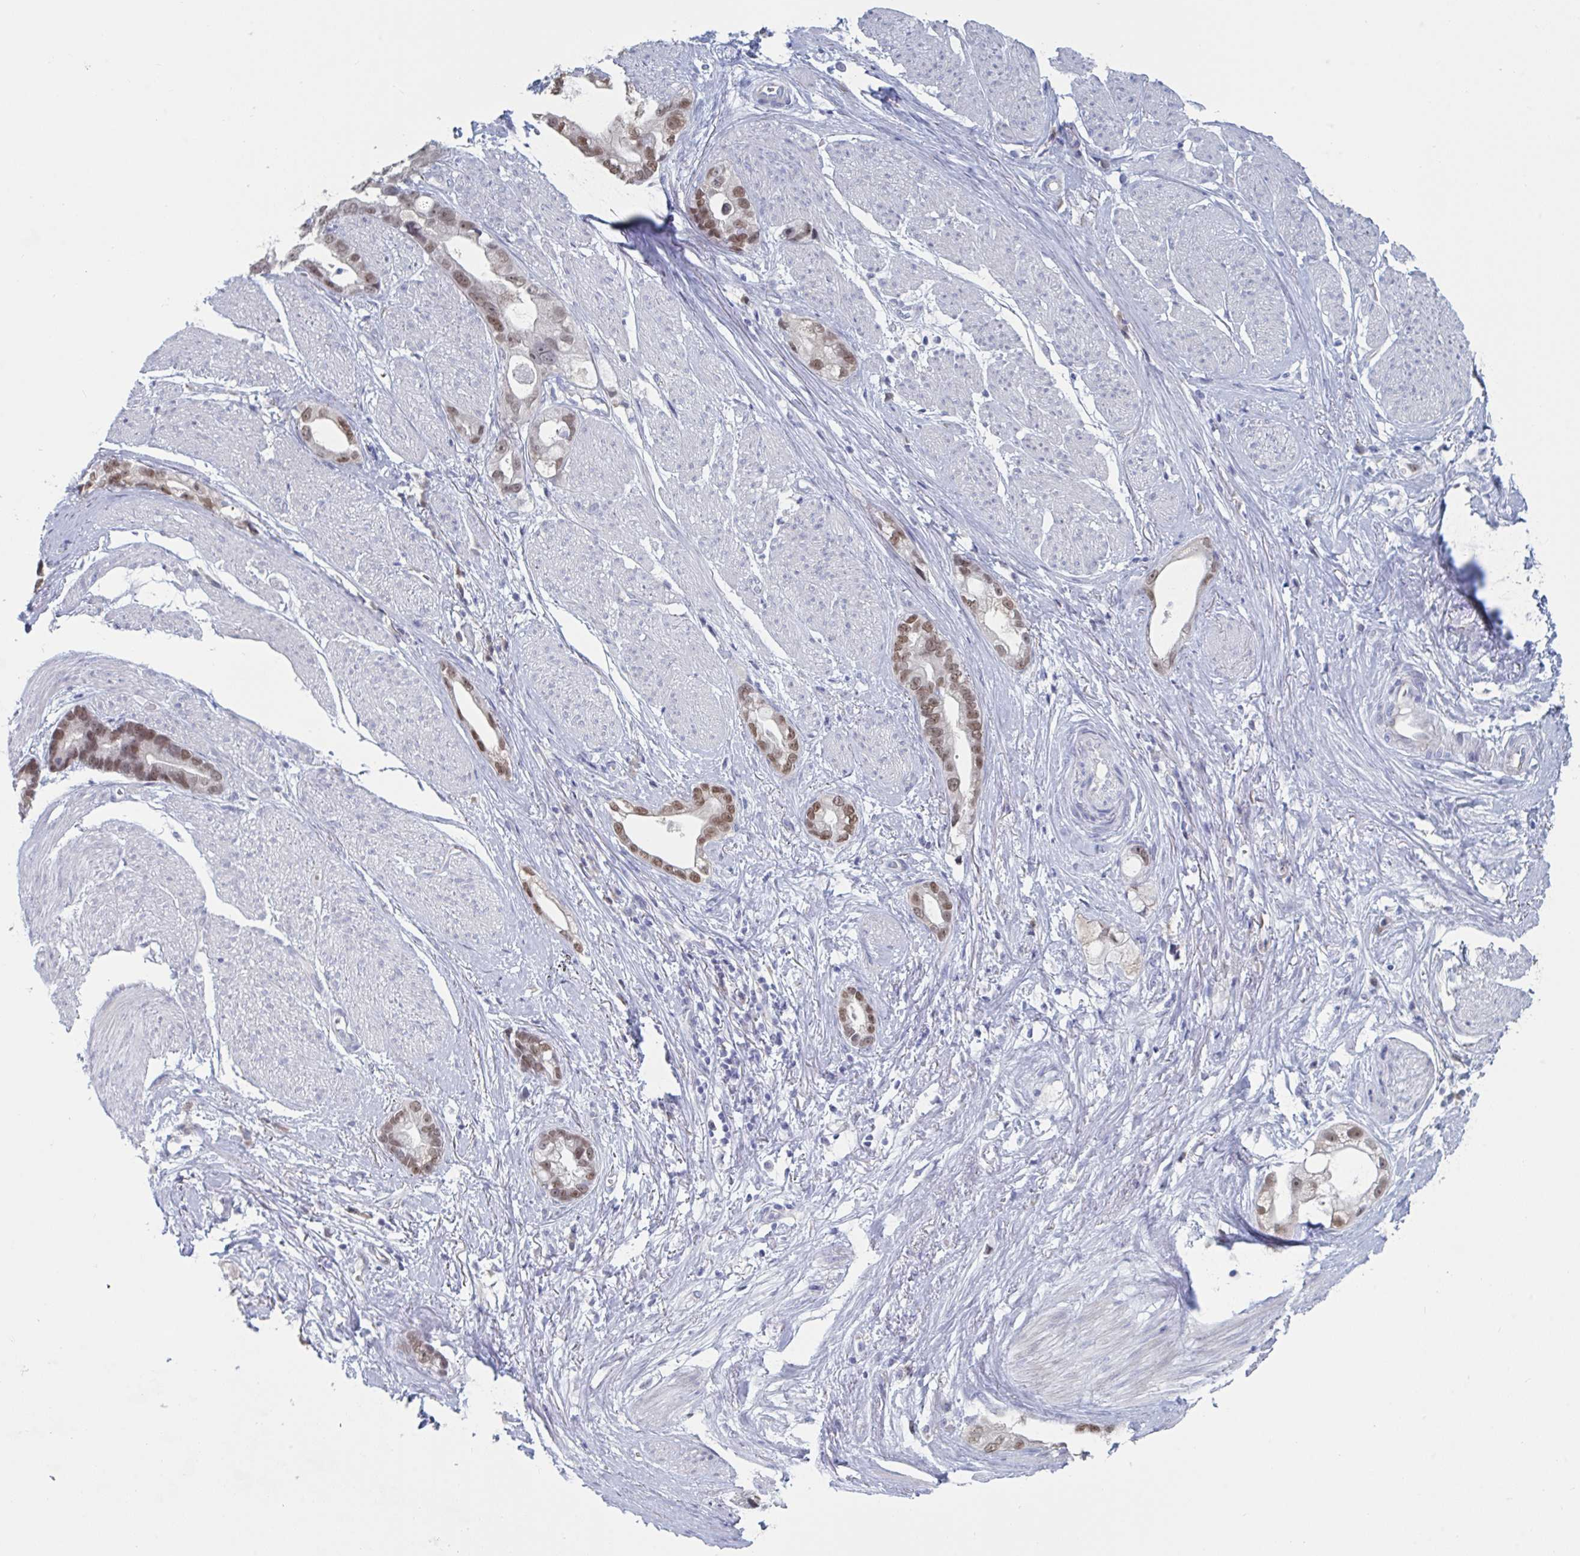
{"staining": {"intensity": "moderate", "quantity": ">75%", "location": "nuclear"}, "tissue": "stomach cancer", "cell_type": "Tumor cells", "image_type": "cancer", "snomed": [{"axis": "morphology", "description": "Adenocarcinoma, NOS"}, {"axis": "topography", "description": "Stomach"}], "caption": "This is a micrograph of immunohistochemistry staining of stomach cancer (adenocarcinoma), which shows moderate staining in the nuclear of tumor cells.", "gene": "FOXA1", "patient": {"sex": "male", "age": 55}}